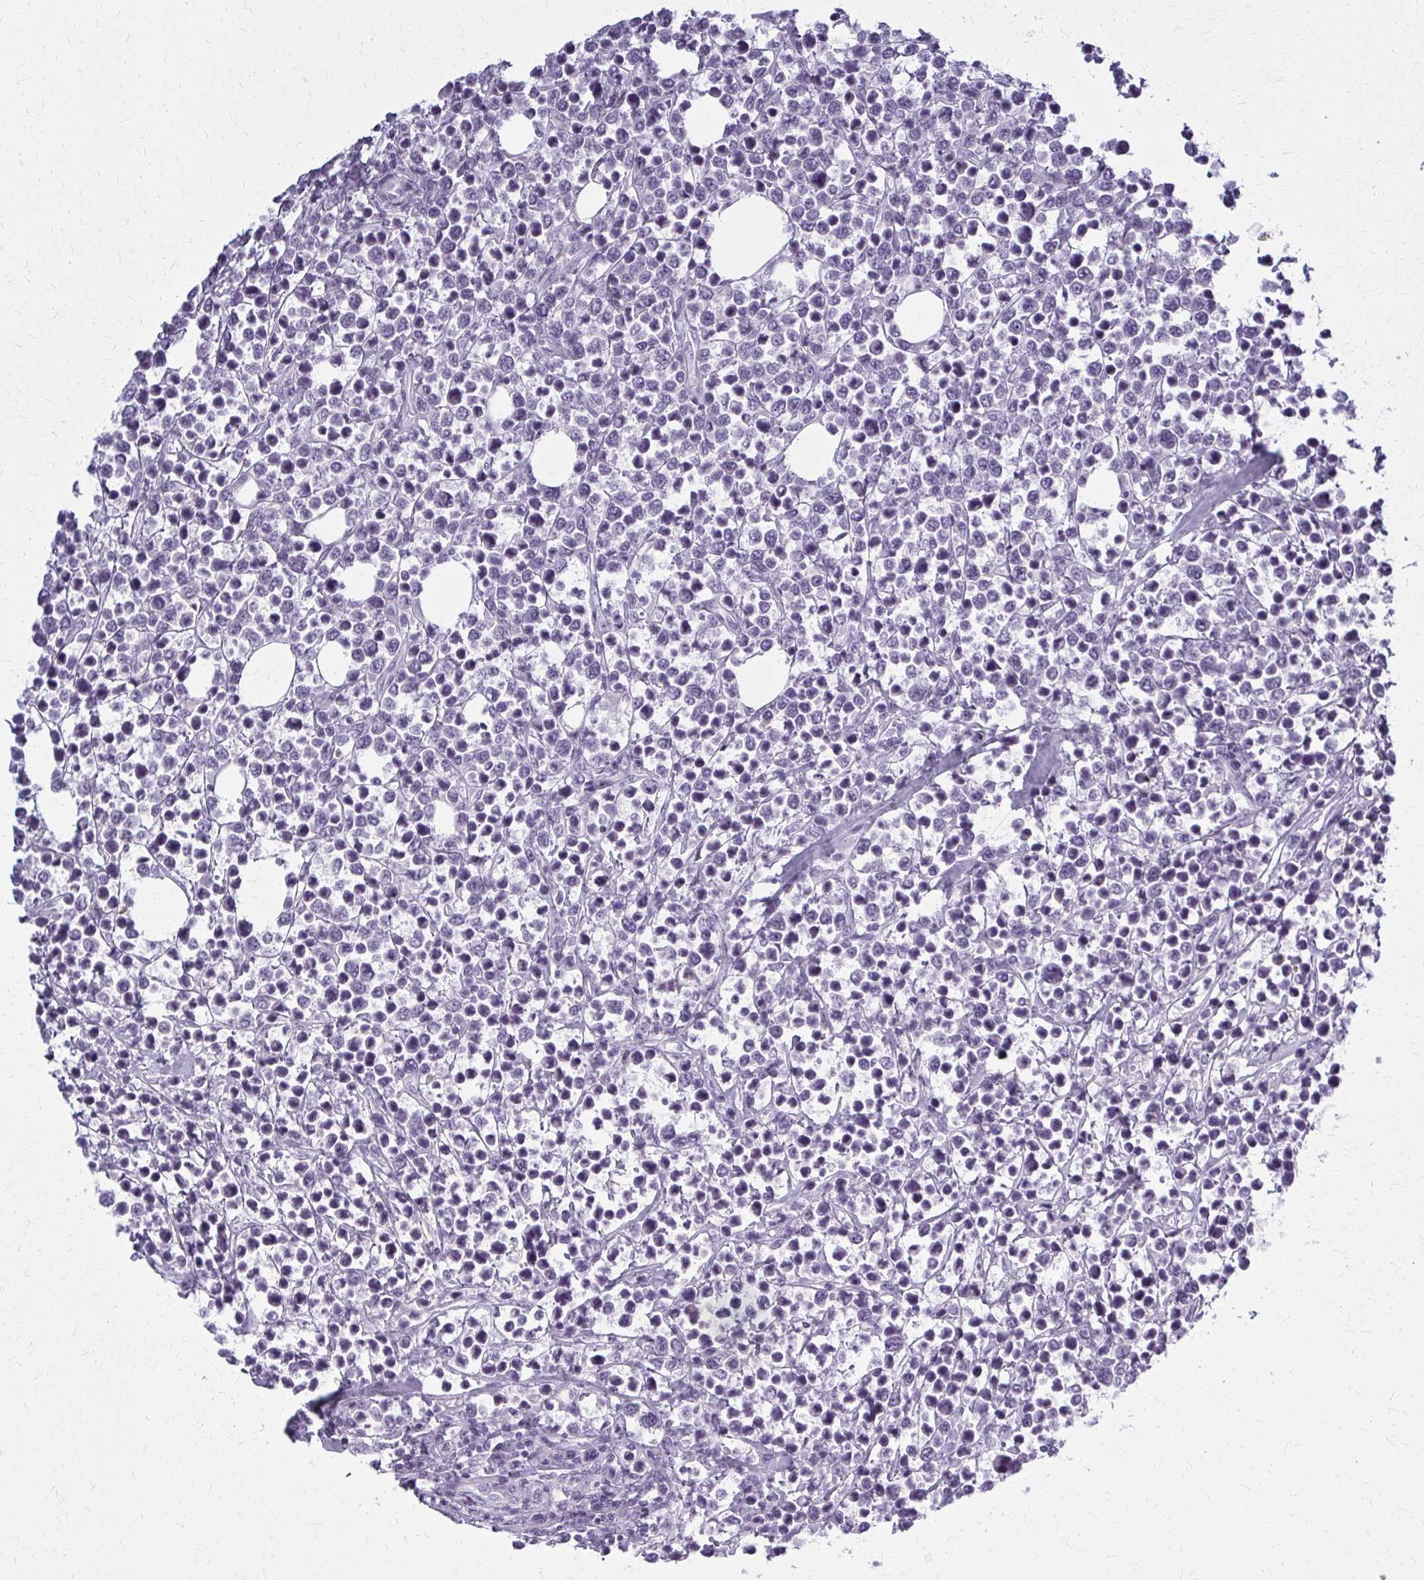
{"staining": {"intensity": "weak", "quantity": "<25%", "location": "nuclear"}, "tissue": "lymphoma", "cell_type": "Tumor cells", "image_type": "cancer", "snomed": [{"axis": "morphology", "description": "Malignant lymphoma, non-Hodgkin's type, Low grade"}, {"axis": "topography", "description": "Lymph node"}], "caption": "Tumor cells are negative for protein expression in human lymphoma. (Brightfield microscopy of DAB immunohistochemistry at high magnification).", "gene": "CASQ2", "patient": {"sex": "male", "age": 60}}